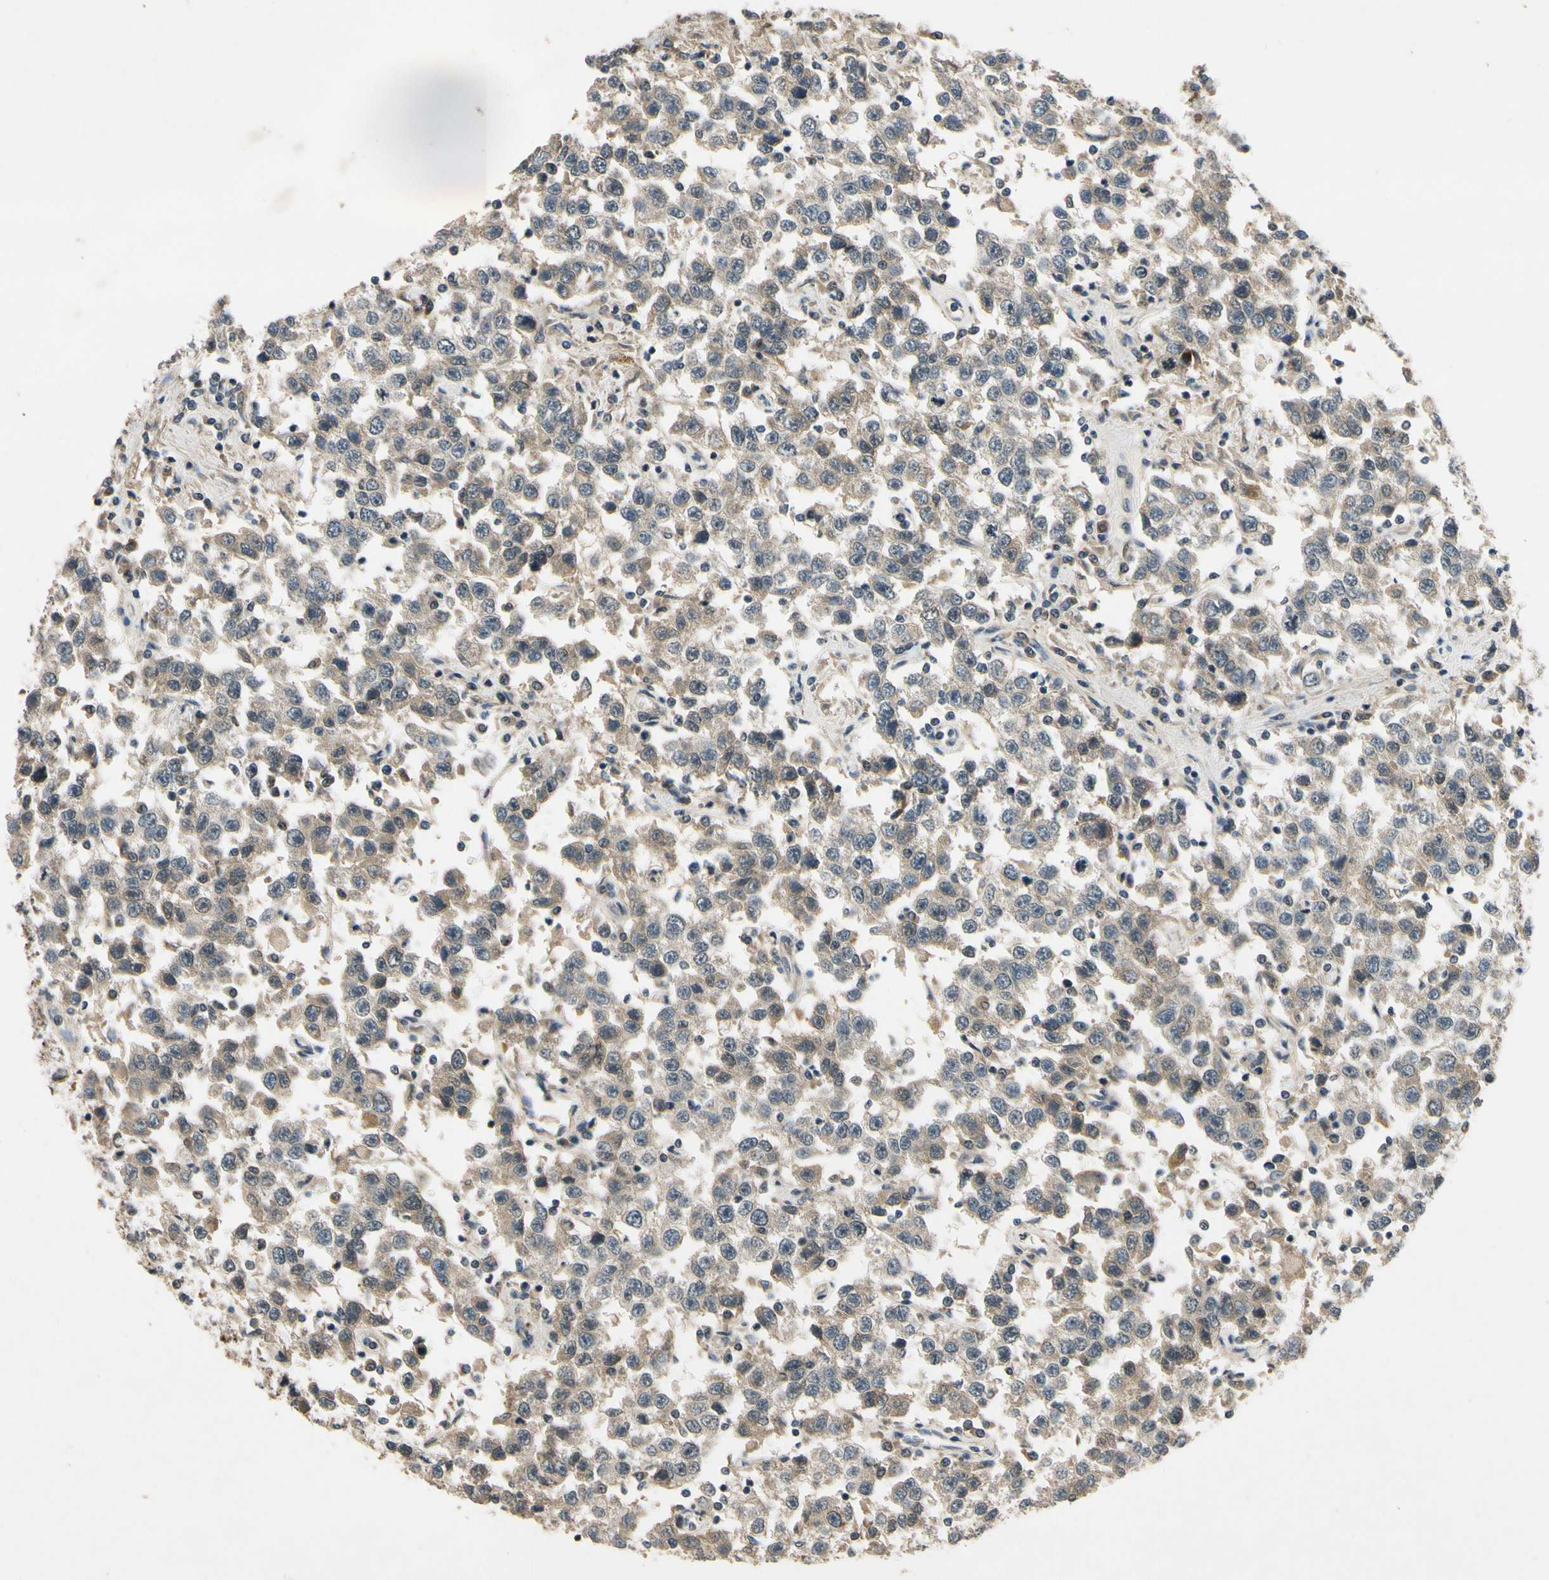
{"staining": {"intensity": "weak", "quantity": "<25%", "location": "cytoplasmic/membranous"}, "tissue": "testis cancer", "cell_type": "Tumor cells", "image_type": "cancer", "snomed": [{"axis": "morphology", "description": "Seminoma, NOS"}, {"axis": "topography", "description": "Testis"}], "caption": "A high-resolution image shows immunohistochemistry staining of seminoma (testis), which exhibits no significant positivity in tumor cells.", "gene": "ALKBH3", "patient": {"sex": "male", "age": 41}}